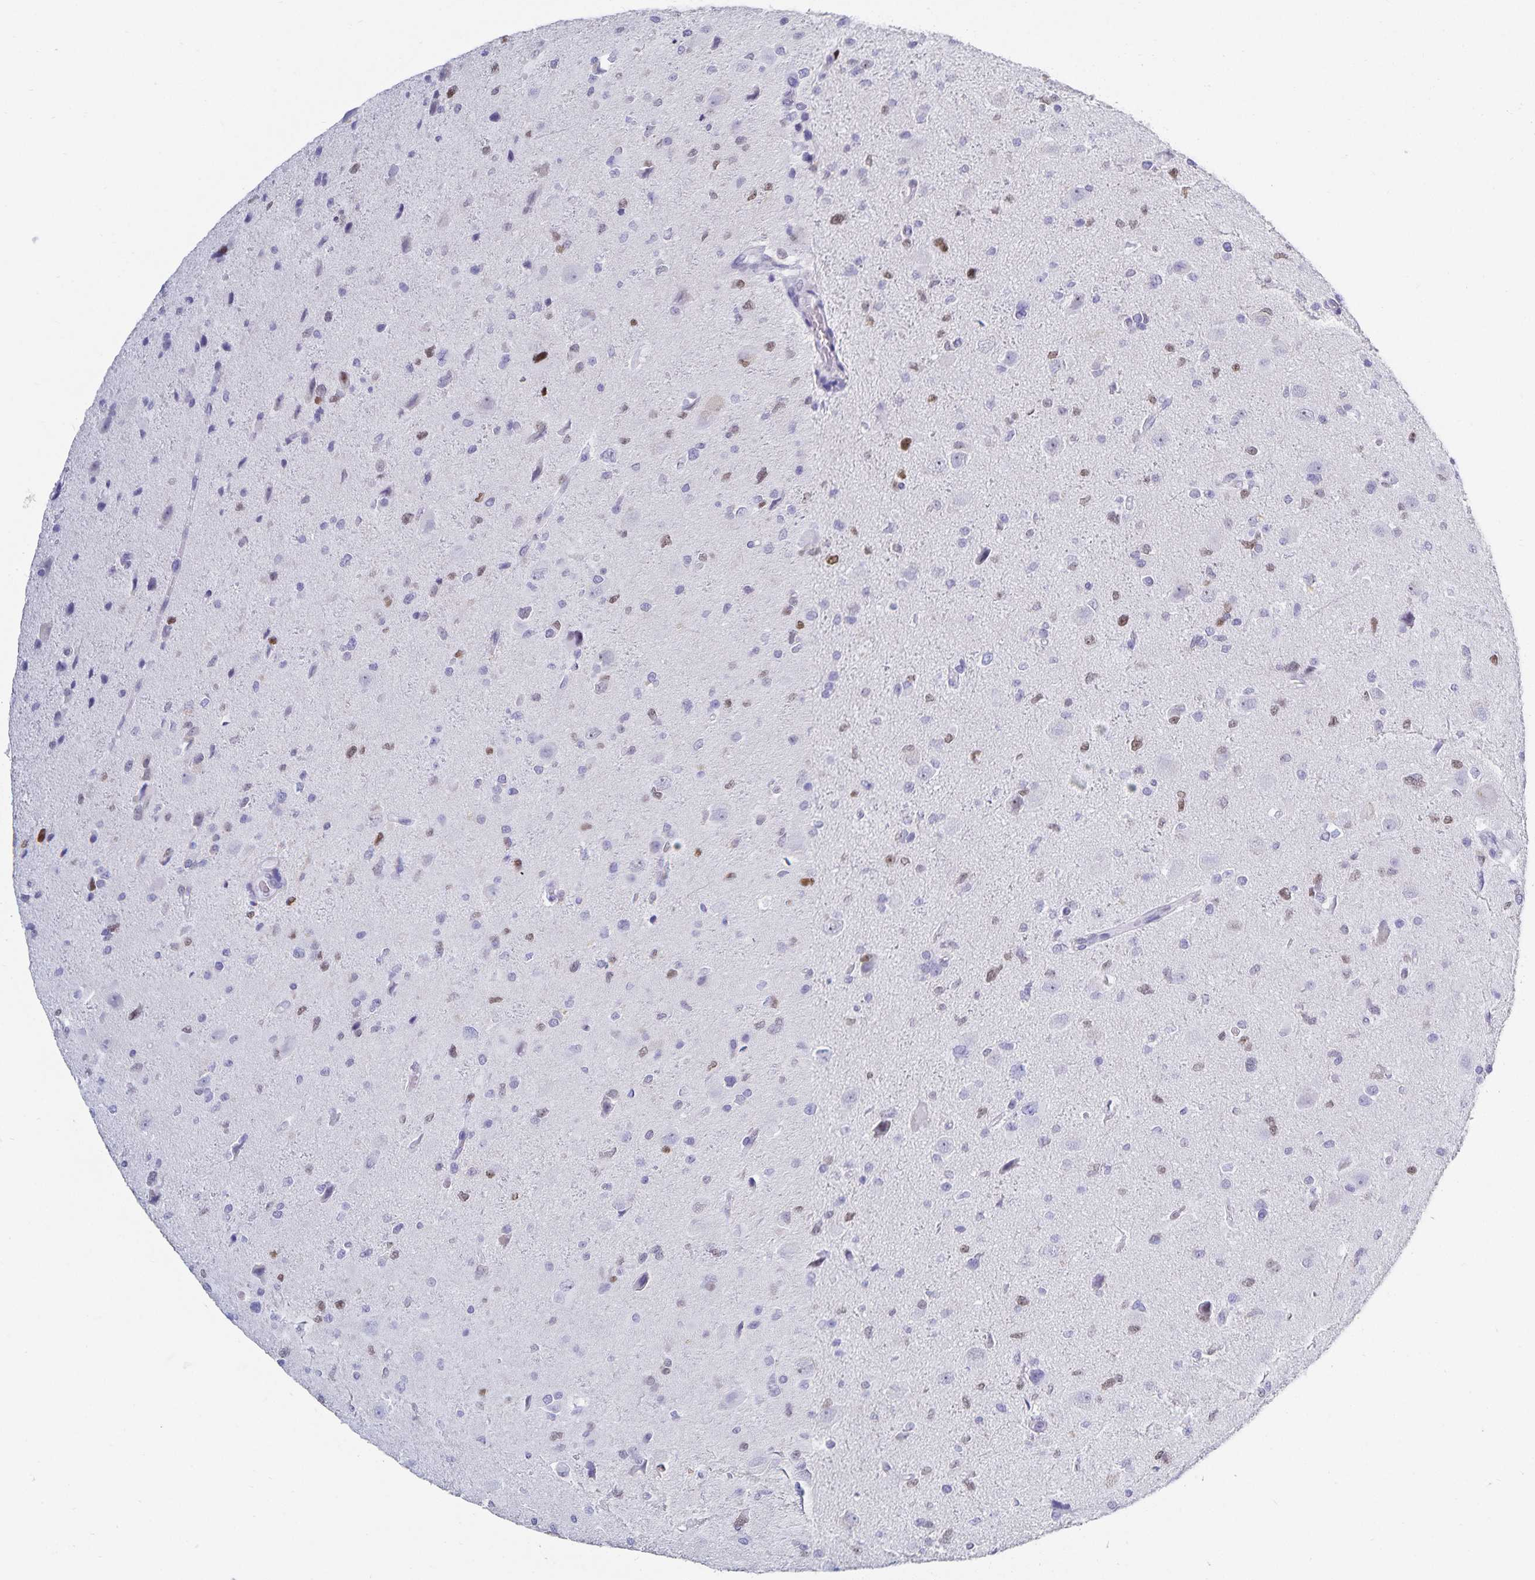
{"staining": {"intensity": "negative", "quantity": "none", "location": "none"}, "tissue": "glioma", "cell_type": "Tumor cells", "image_type": "cancer", "snomed": [{"axis": "morphology", "description": "Glioma, malignant, Low grade"}, {"axis": "topography", "description": "Brain"}], "caption": "Tumor cells show no significant positivity in glioma. Brightfield microscopy of IHC stained with DAB (3,3'-diaminobenzidine) (brown) and hematoxylin (blue), captured at high magnification.", "gene": "HMGB3", "patient": {"sex": "female", "age": 32}}